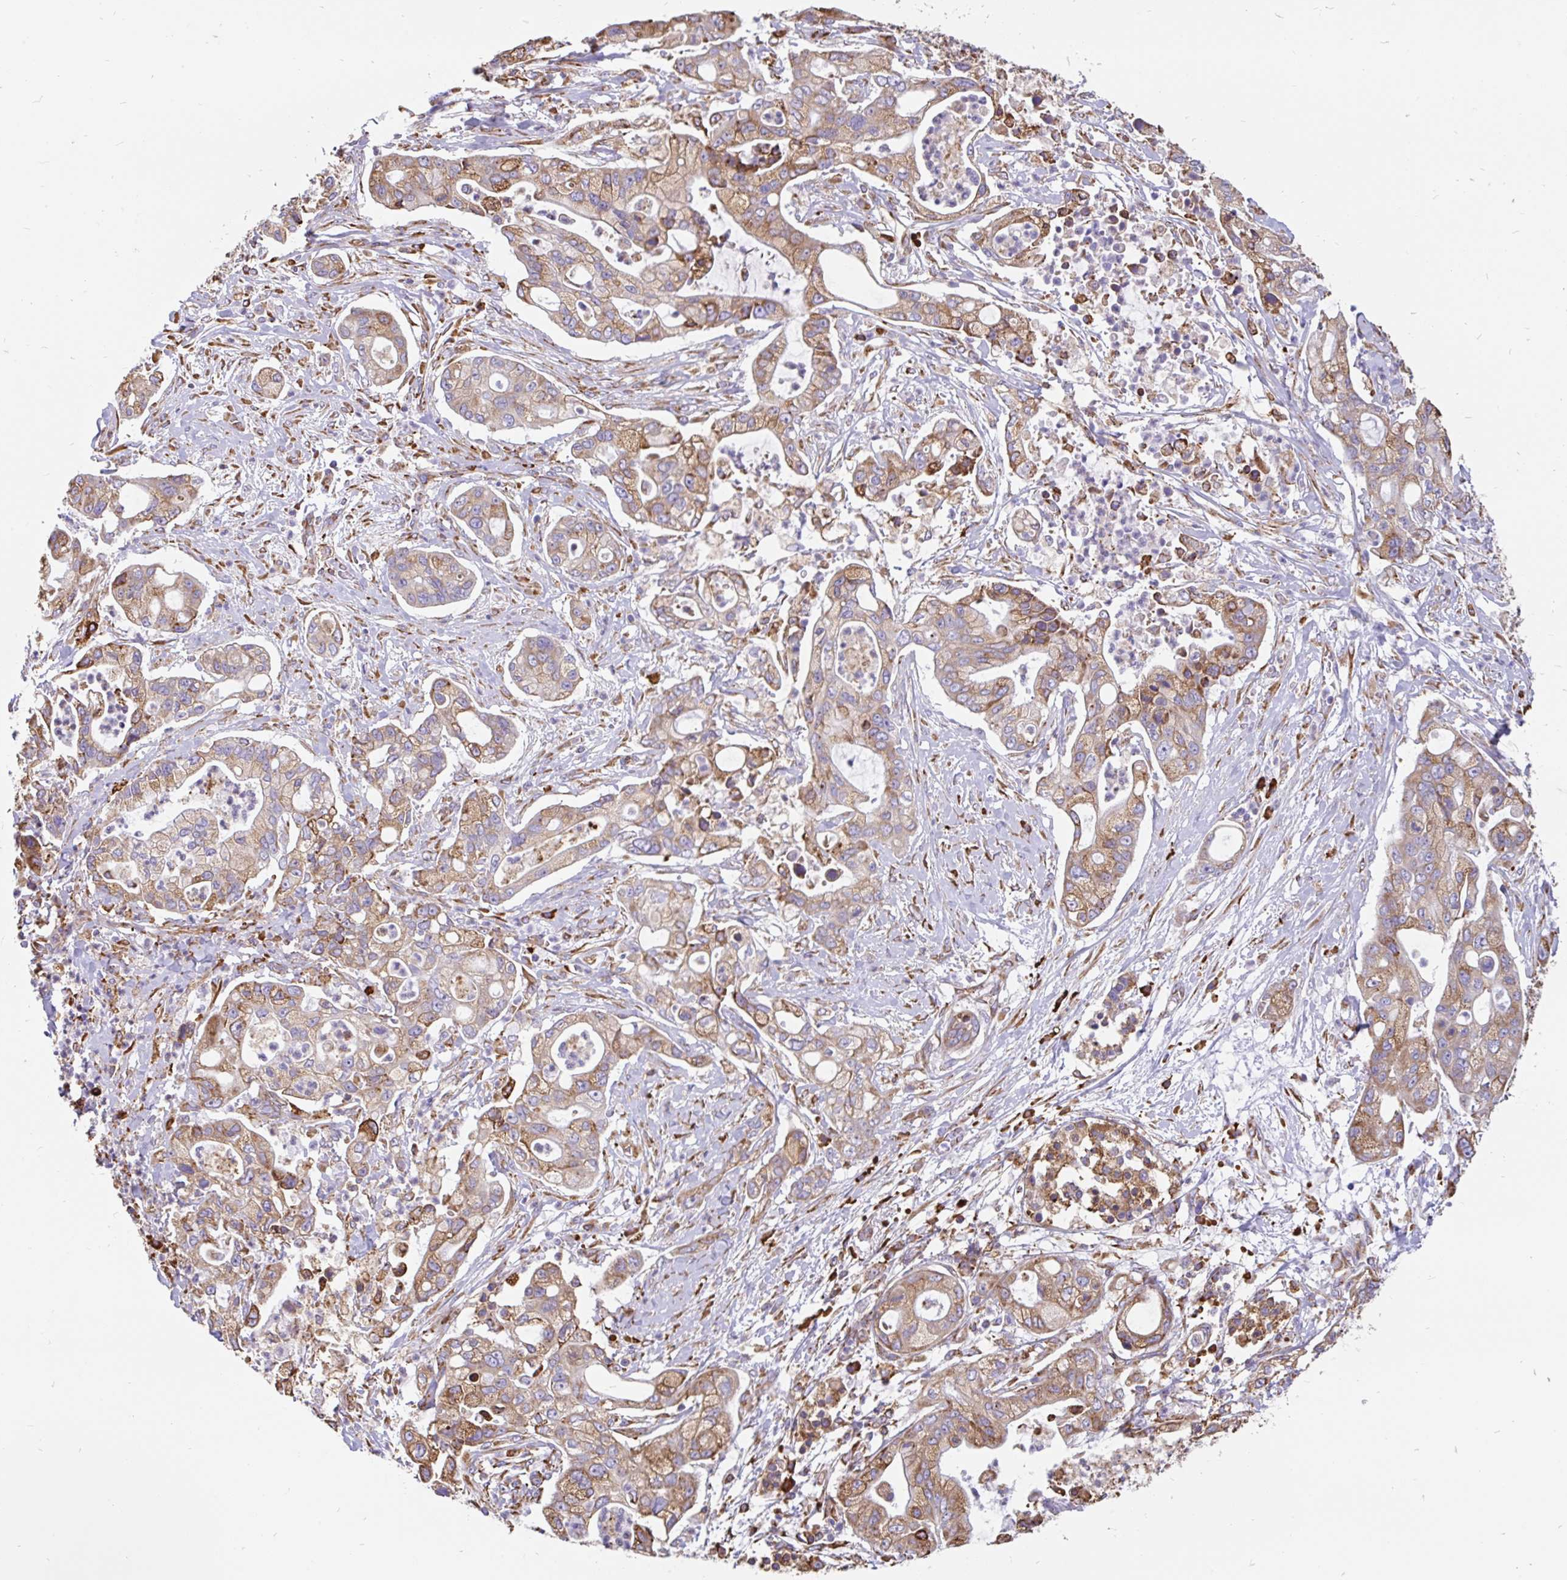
{"staining": {"intensity": "moderate", "quantity": ">75%", "location": "cytoplasmic/membranous"}, "tissue": "pancreatic cancer", "cell_type": "Tumor cells", "image_type": "cancer", "snomed": [{"axis": "morphology", "description": "Adenocarcinoma, NOS"}, {"axis": "topography", "description": "Pancreas"}], "caption": "Adenocarcinoma (pancreatic) tissue displays moderate cytoplasmic/membranous expression in about >75% of tumor cells", "gene": "EML5", "patient": {"sex": "female", "age": 69}}